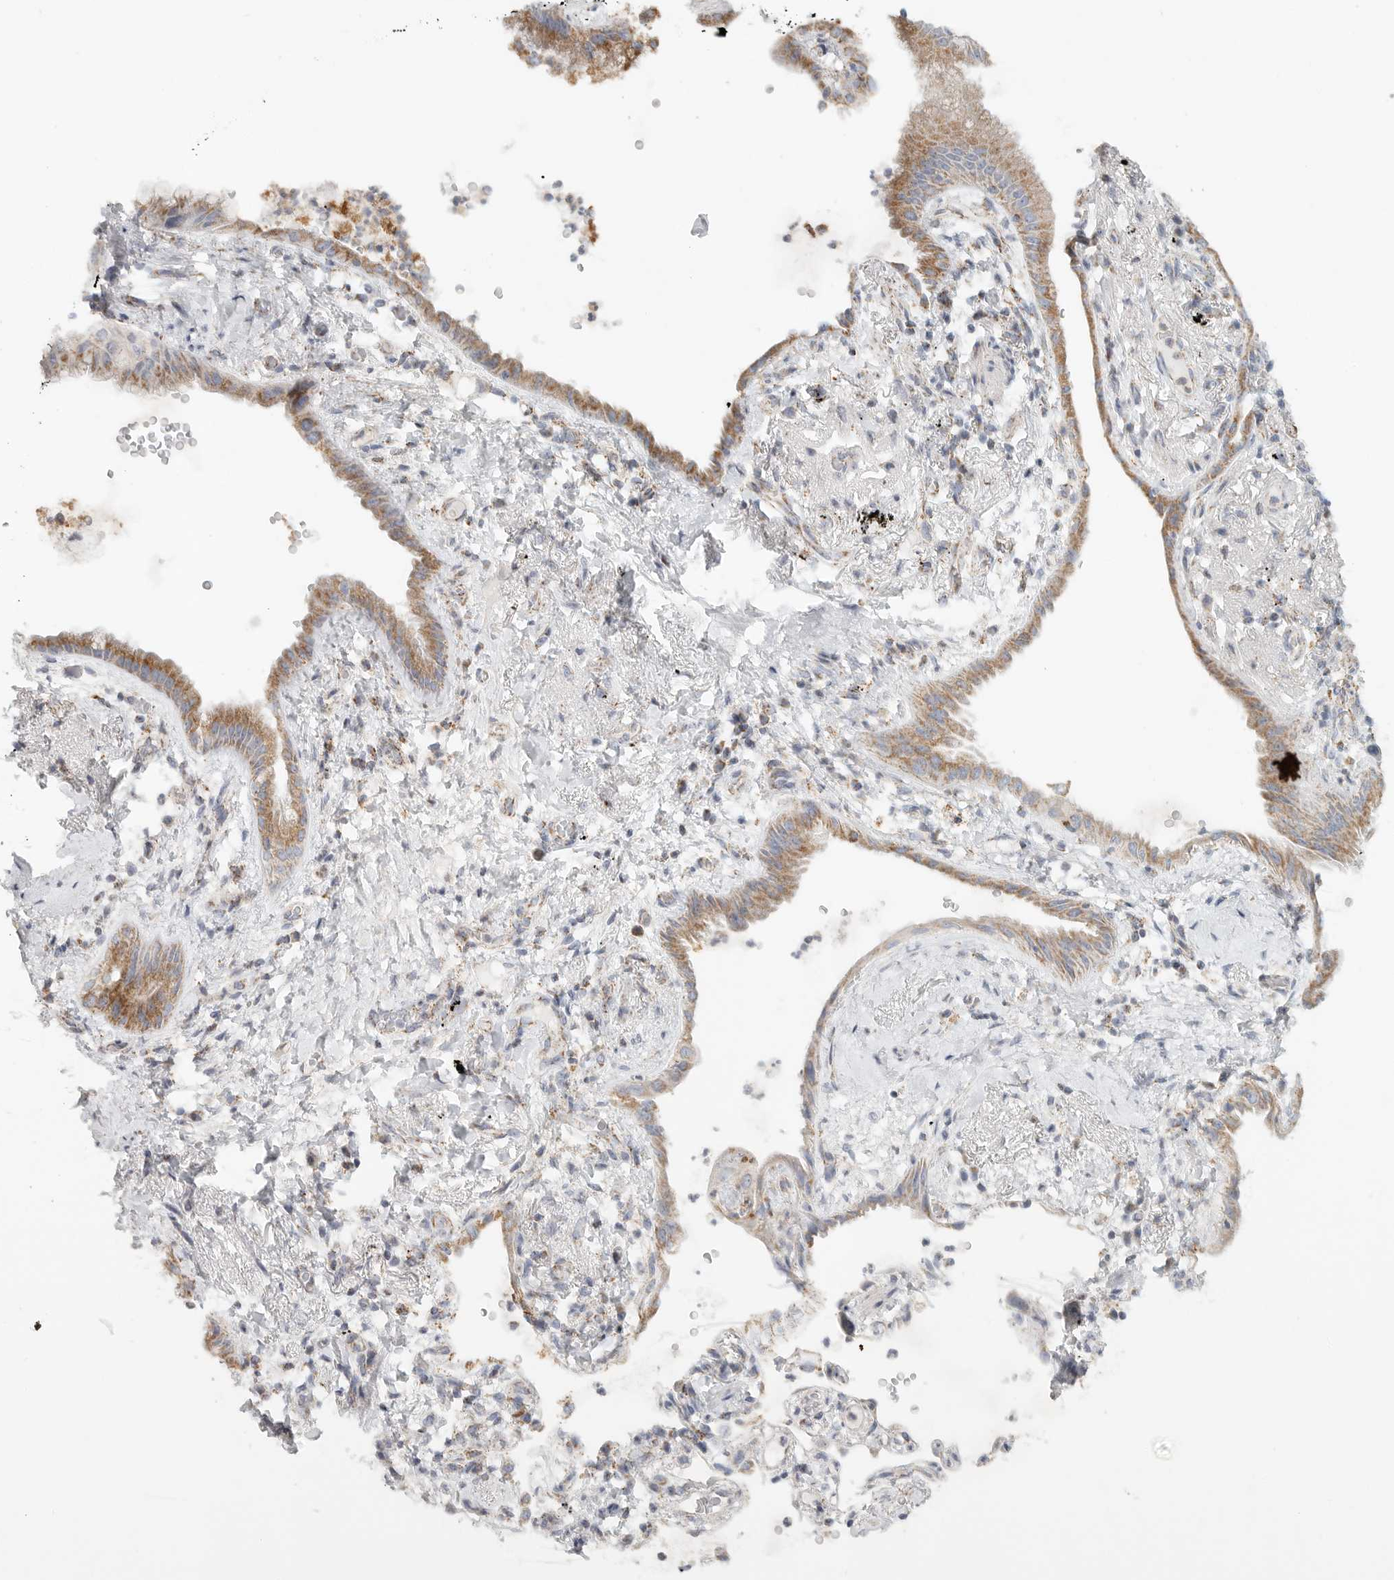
{"staining": {"intensity": "moderate", "quantity": ">75%", "location": "cytoplasmic/membranous"}, "tissue": "lung cancer", "cell_type": "Tumor cells", "image_type": "cancer", "snomed": [{"axis": "morphology", "description": "Adenocarcinoma, NOS"}, {"axis": "topography", "description": "Lung"}], "caption": "Lung cancer (adenocarcinoma) stained for a protein displays moderate cytoplasmic/membranous positivity in tumor cells.", "gene": "SLC25A26", "patient": {"sex": "female", "age": 70}}